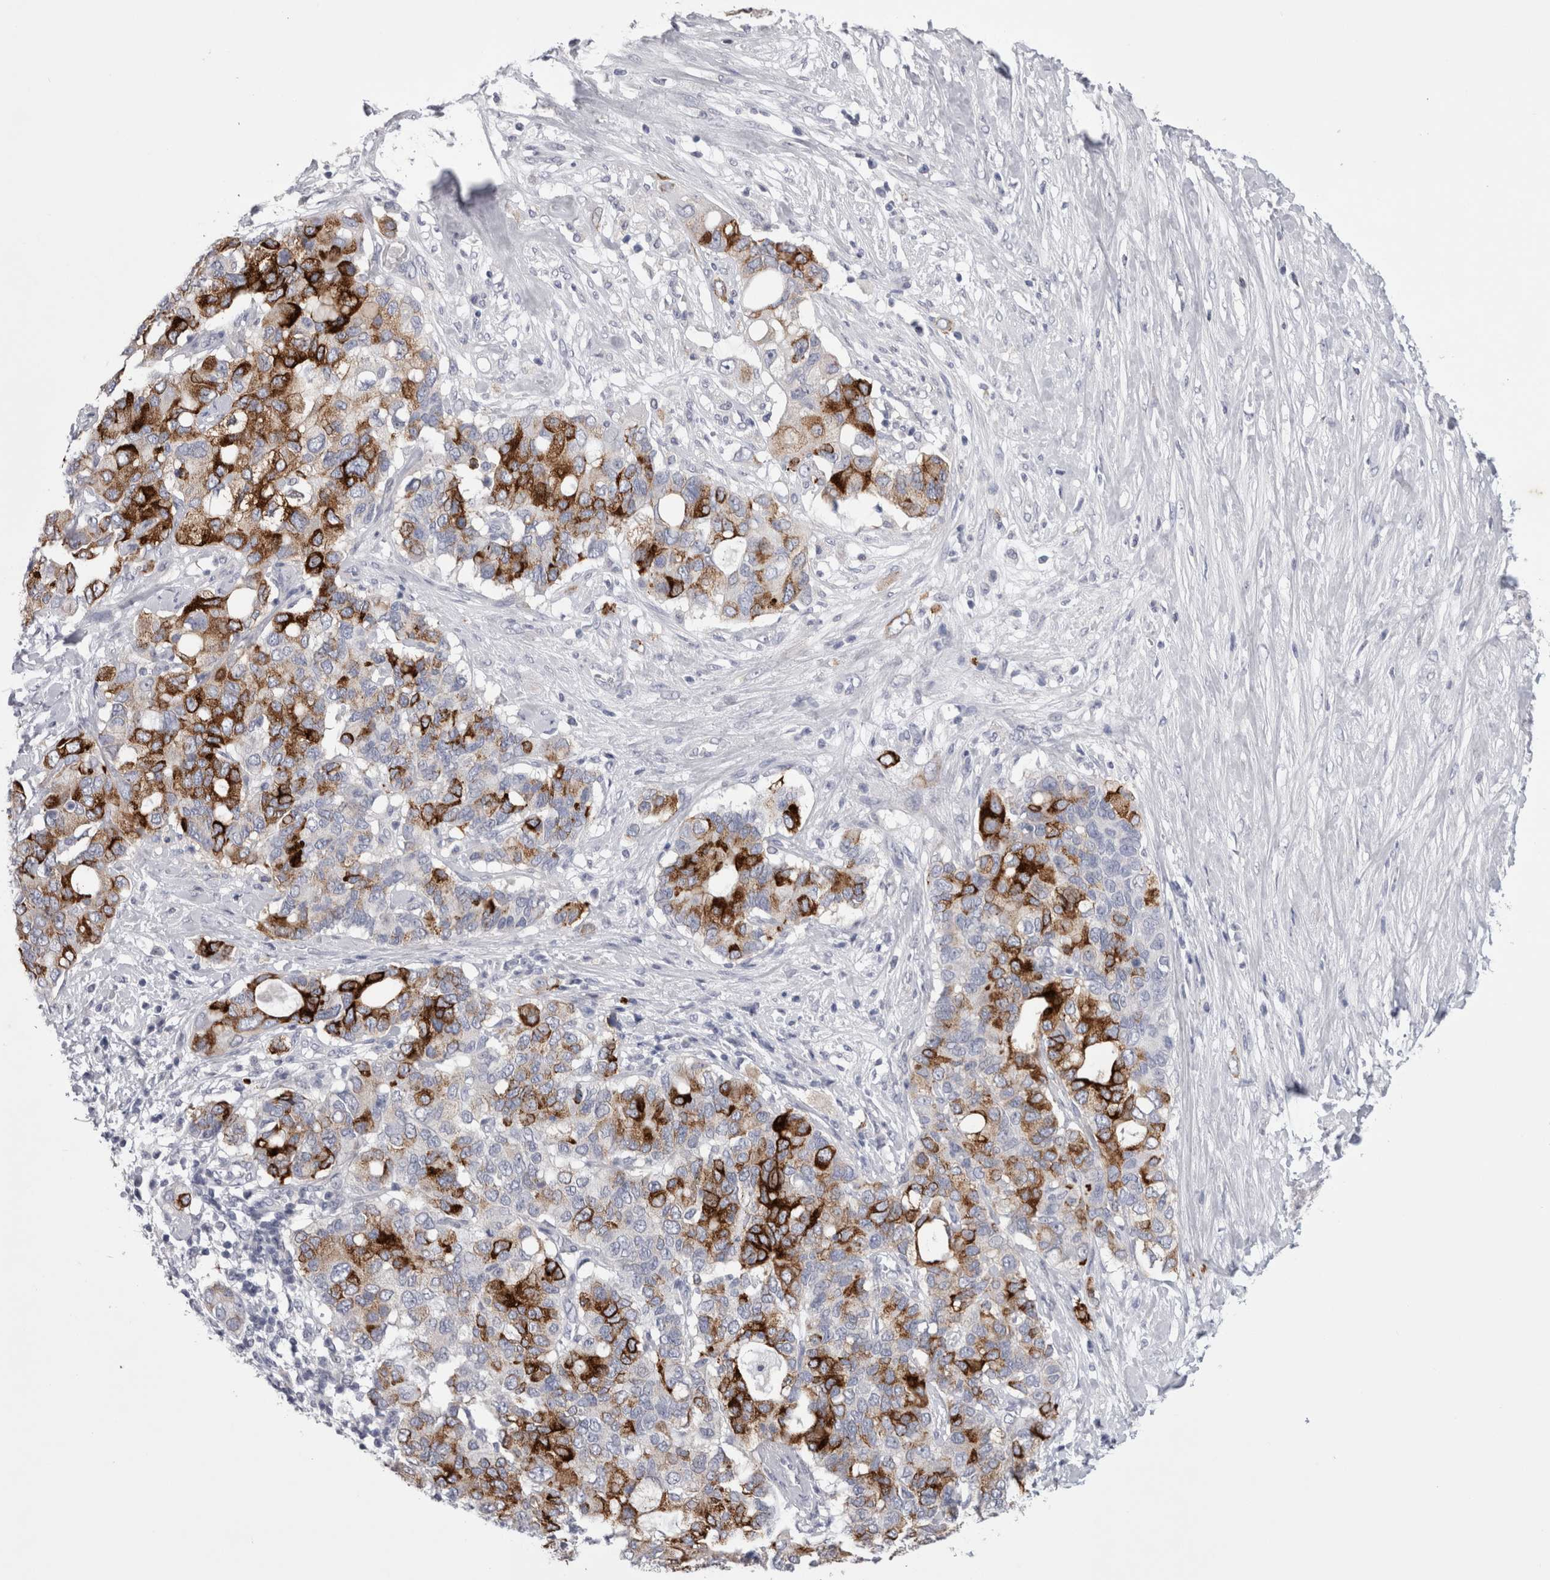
{"staining": {"intensity": "strong", "quantity": ">75%", "location": "cytoplasmic/membranous"}, "tissue": "pancreatic cancer", "cell_type": "Tumor cells", "image_type": "cancer", "snomed": [{"axis": "morphology", "description": "Adenocarcinoma, NOS"}, {"axis": "topography", "description": "Pancreas"}], "caption": "A brown stain highlights strong cytoplasmic/membranous positivity of a protein in human pancreatic cancer (adenocarcinoma) tumor cells. The staining was performed using DAB (3,3'-diaminobenzidine), with brown indicating positive protein expression. Nuclei are stained blue with hematoxylin.", "gene": "PWP2", "patient": {"sex": "female", "age": 56}}